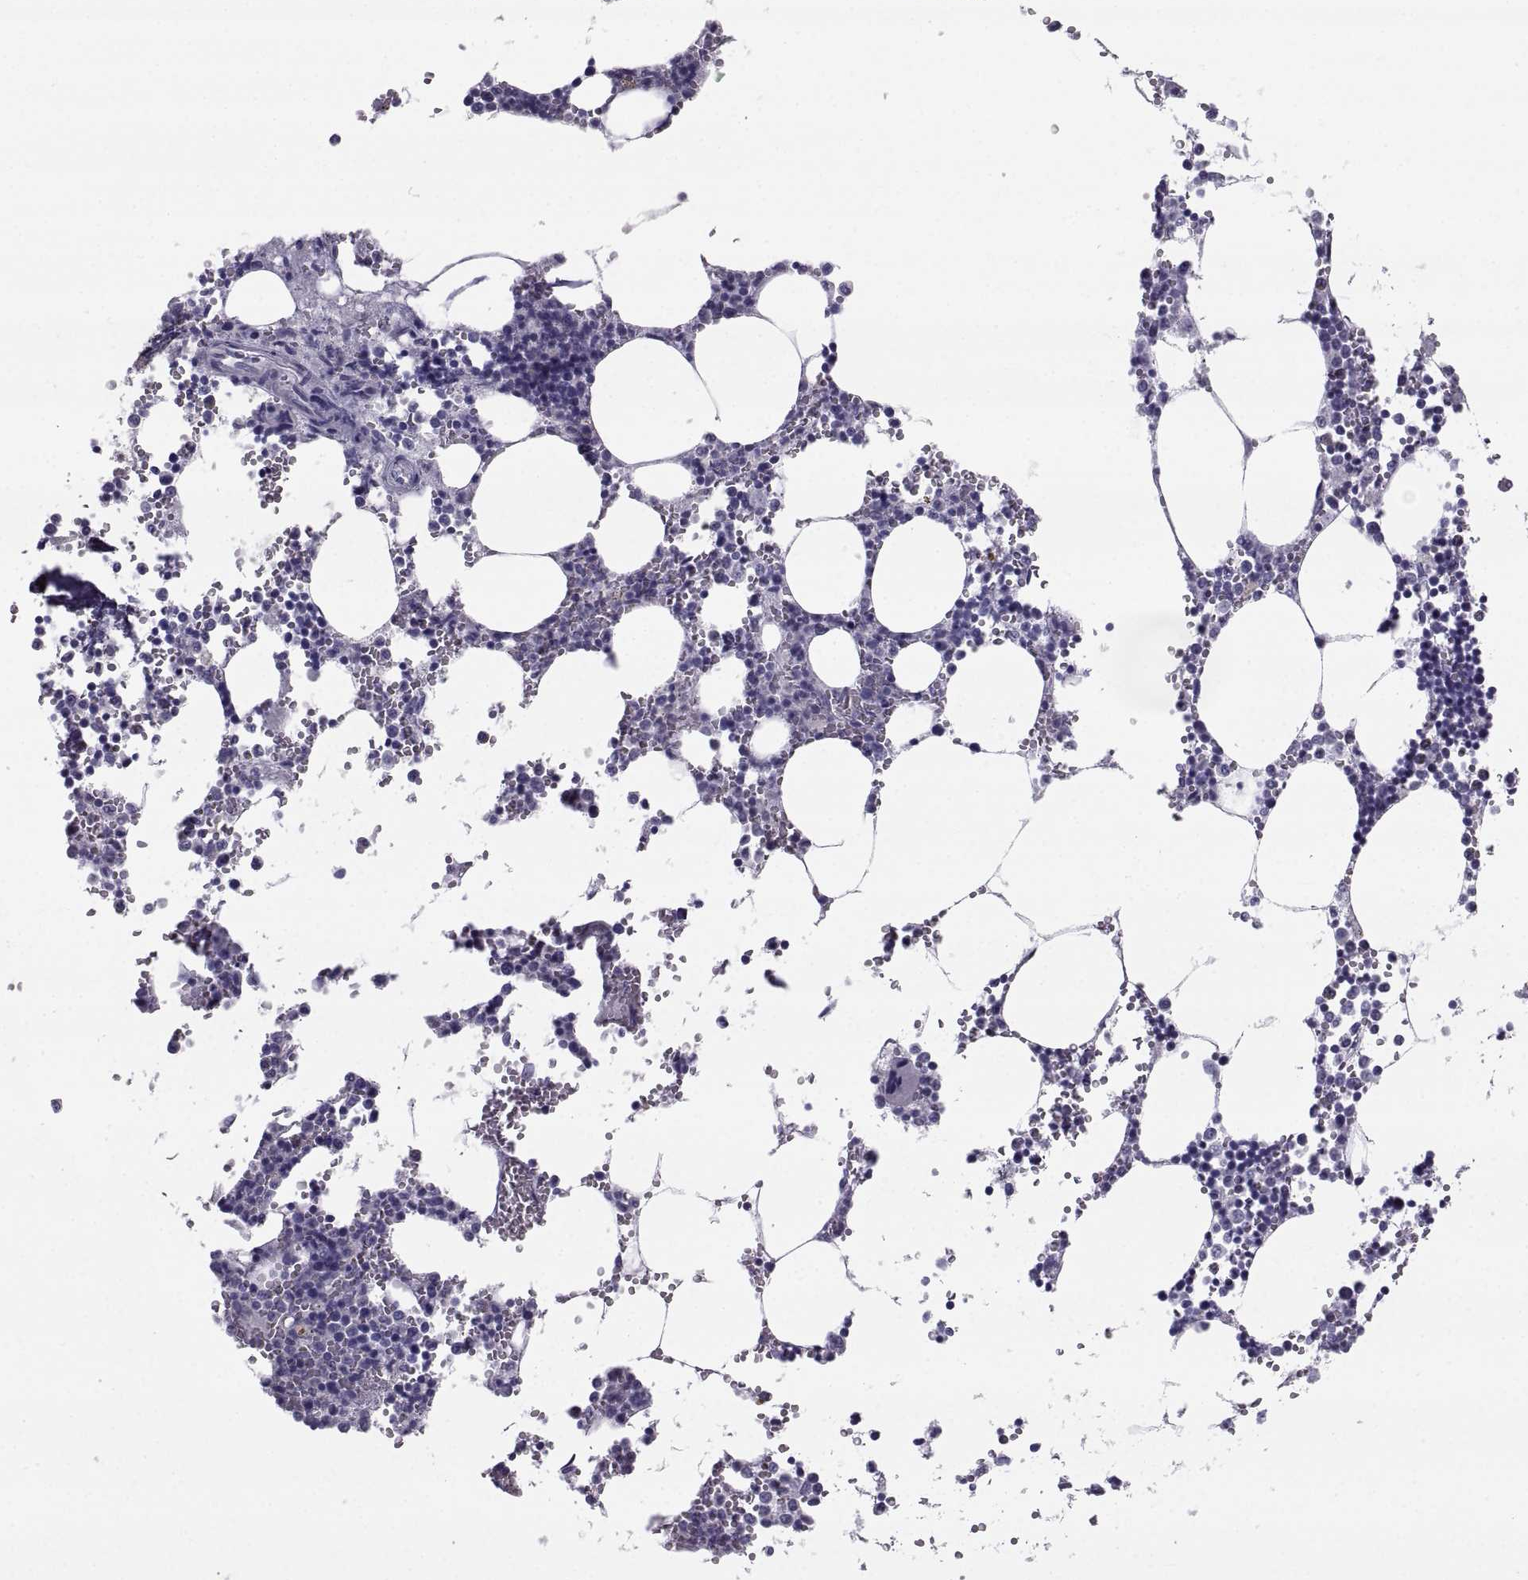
{"staining": {"intensity": "negative", "quantity": "none", "location": "none"}, "tissue": "bone marrow", "cell_type": "Hematopoietic cells", "image_type": "normal", "snomed": [{"axis": "morphology", "description": "Normal tissue, NOS"}, {"axis": "topography", "description": "Bone marrow"}], "caption": "Immunohistochemical staining of benign bone marrow exhibits no significant staining in hematopoietic cells.", "gene": "PCSK1N", "patient": {"sex": "male", "age": 54}}